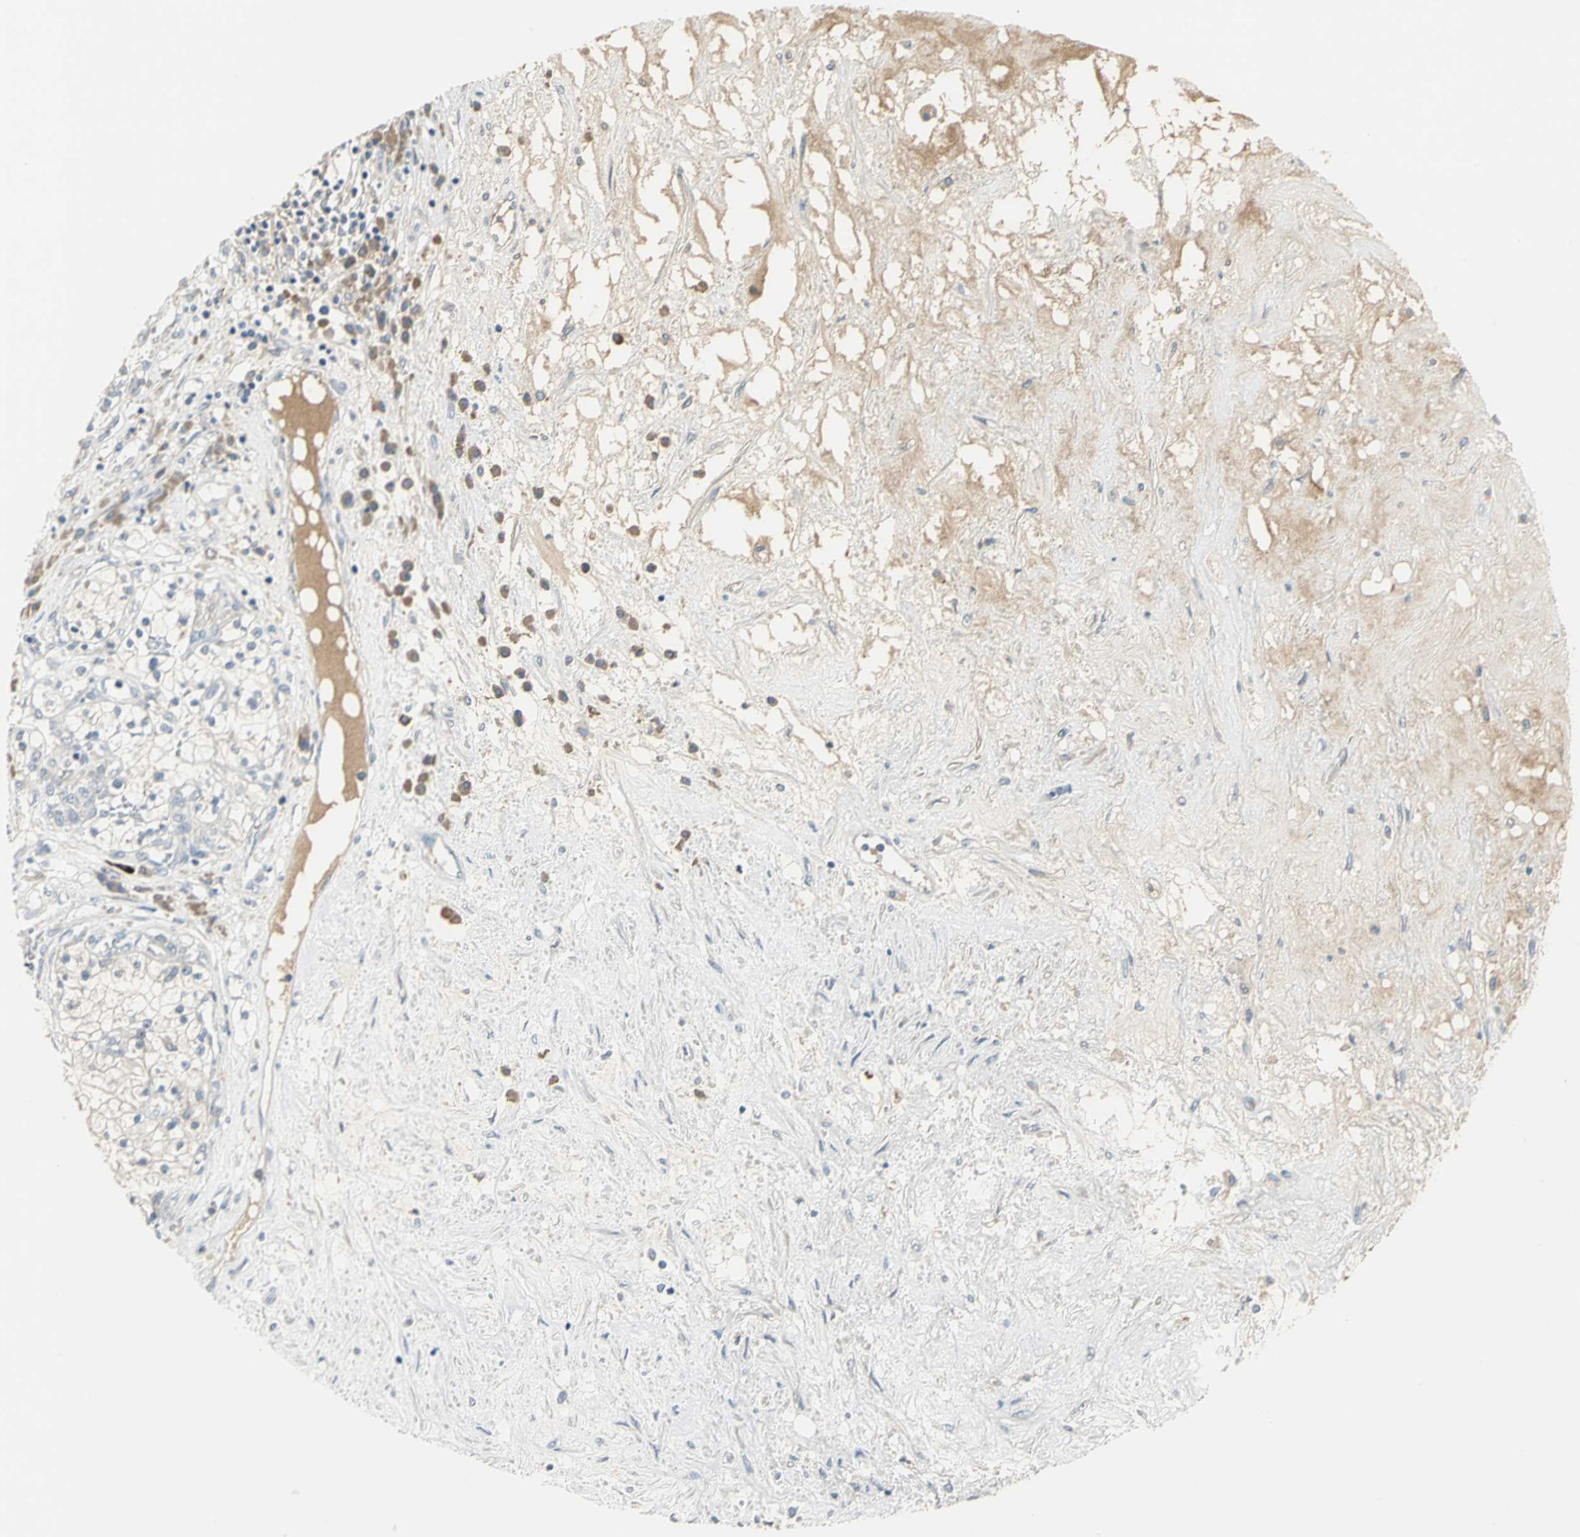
{"staining": {"intensity": "negative", "quantity": "none", "location": "none"}, "tissue": "renal cancer", "cell_type": "Tumor cells", "image_type": "cancer", "snomed": [{"axis": "morphology", "description": "Adenocarcinoma, NOS"}, {"axis": "topography", "description": "Kidney"}], "caption": "Histopathology image shows no significant protein positivity in tumor cells of renal cancer.", "gene": "PROC", "patient": {"sex": "male", "age": 68}}